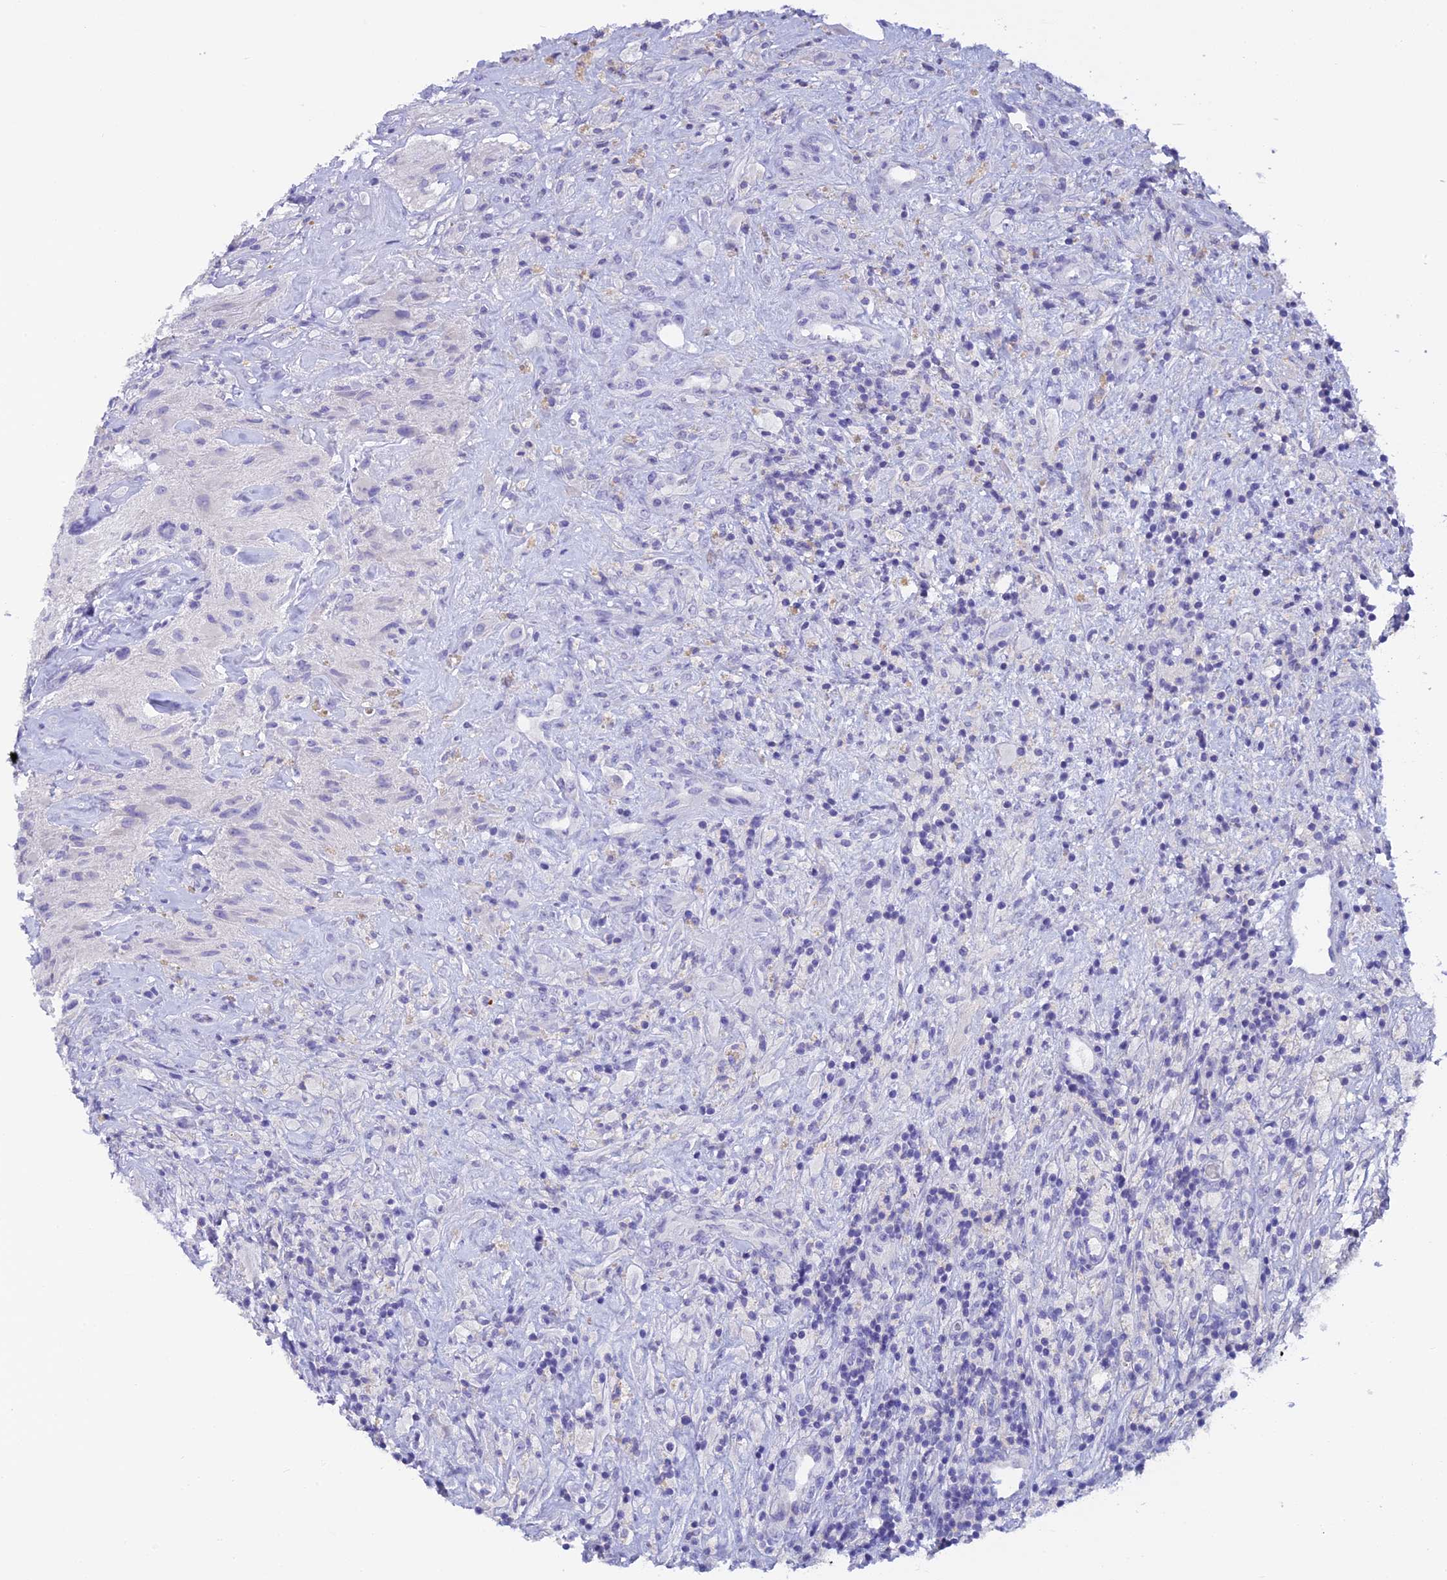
{"staining": {"intensity": "negative", "quantity": "none", "location": "none"}, "tissue": "glioma", "cell_type": "Tumor cells", "image_type": "cancer", "snomed": [{"axis": "morphology", "description": "Glioma, malignant, High grade"}, {"axis": "topography", "description": "Brain"}], "caption": "Photomicrograph shows no protein staining in tumor cells of glioma tissue. The staining was performed using DAB (3,3'-diaminobenzidine) to visualize the protein expression in brown, while the nuclei were stained in blue with hematoxylin (Magnification: 20x).", "gene": "C12orf29", "patient": {"sex": "male", "age": 69}}